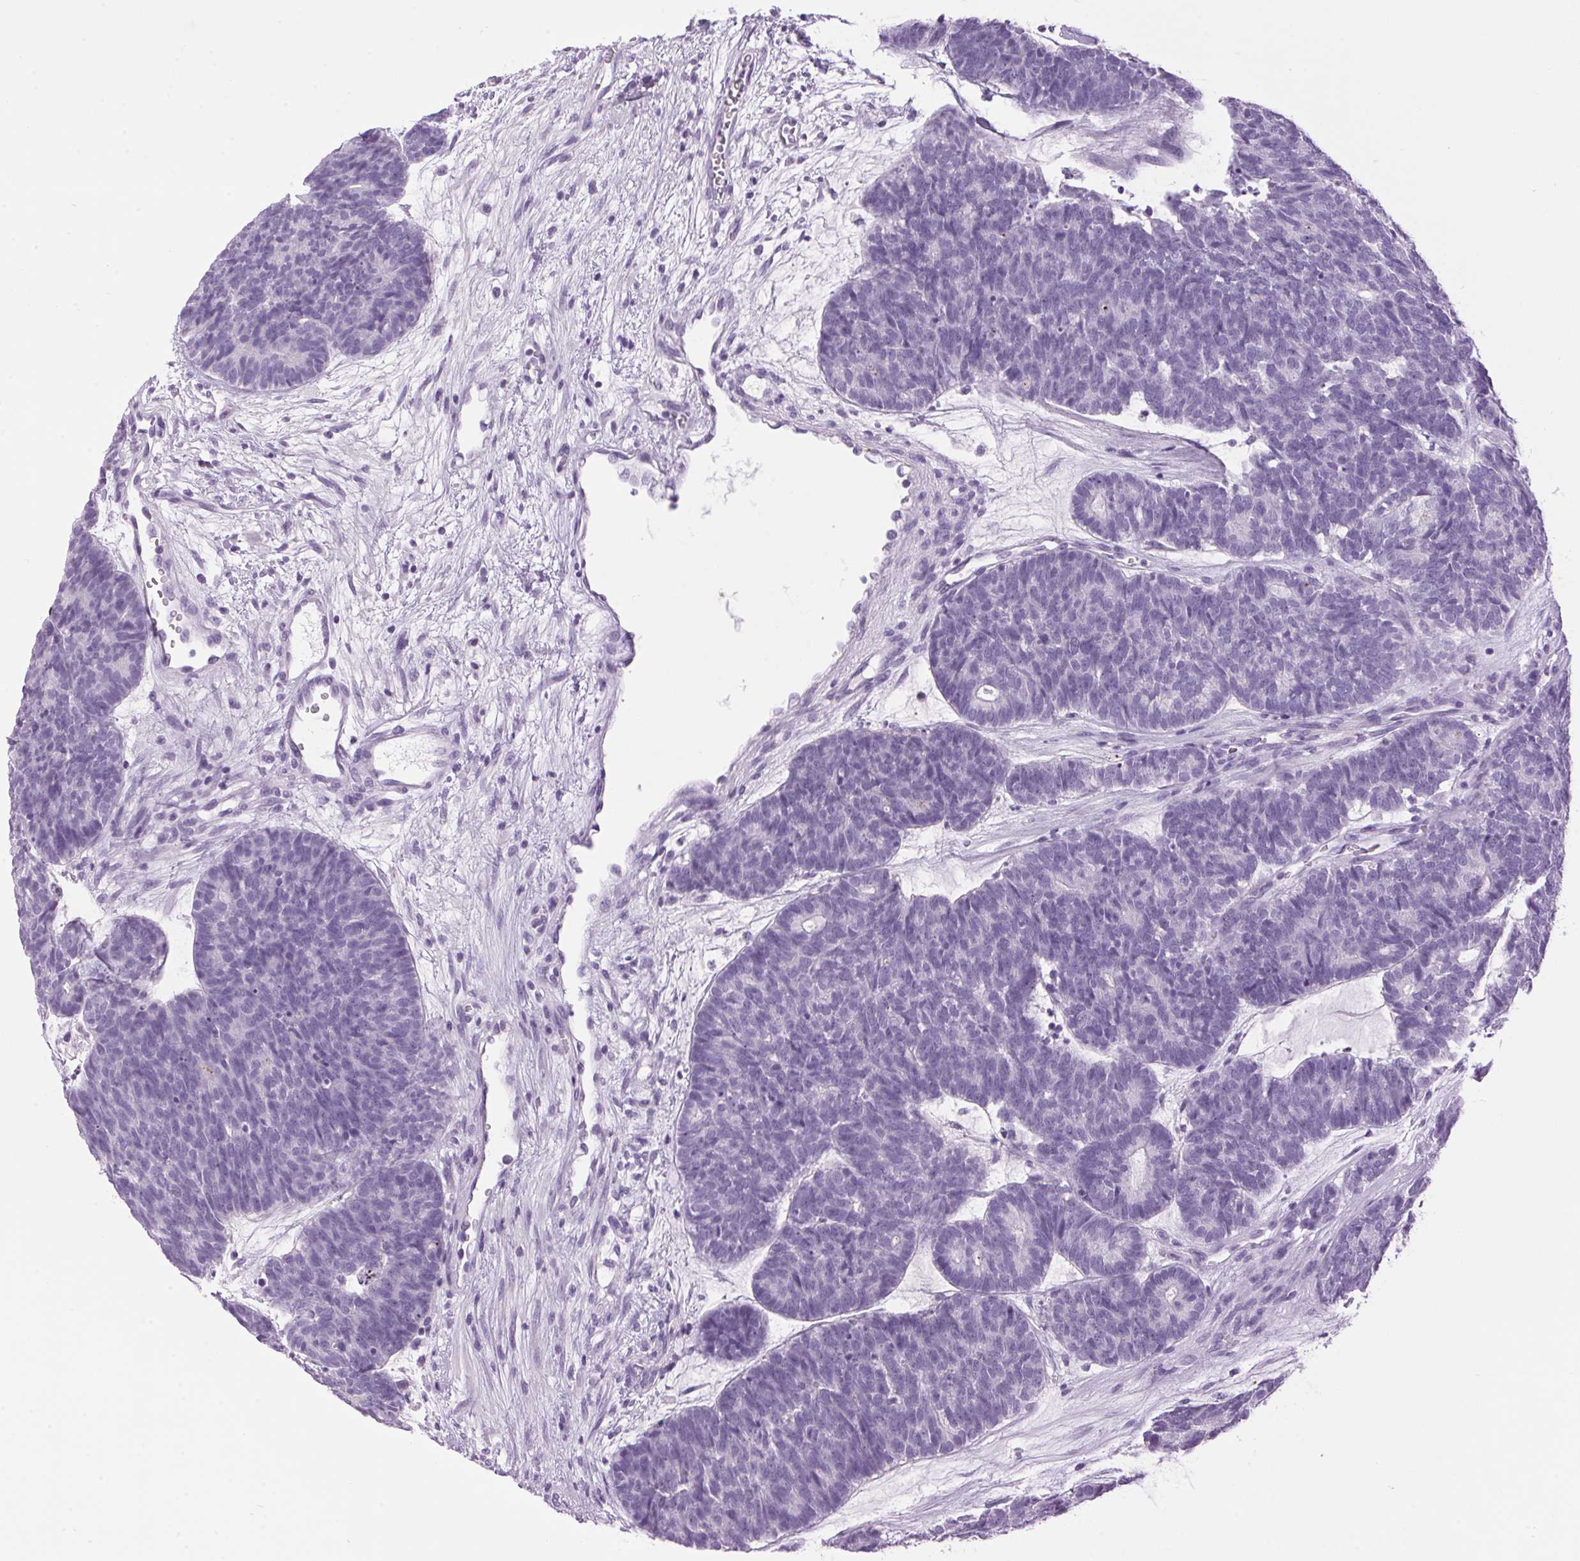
{"staining": {"intensity": "negative", "quantity": "none", "location": "none"}, "tissue": "head and neck cancer", "cell_type": "Tumor cells", "image_type": "cancer", "snomed": [{"axis": "morphology", "description": "Adenocarcinoma, NOS"}, {"axis": "topography", "description": "Head-Neck"}], "caption": "The image demonstrates no significant positivity in tumor cells of head and neck cancer (adenocarcinoma).", "gene": "TMEM88B", "patient": {"sex": "female", "age": 81}}